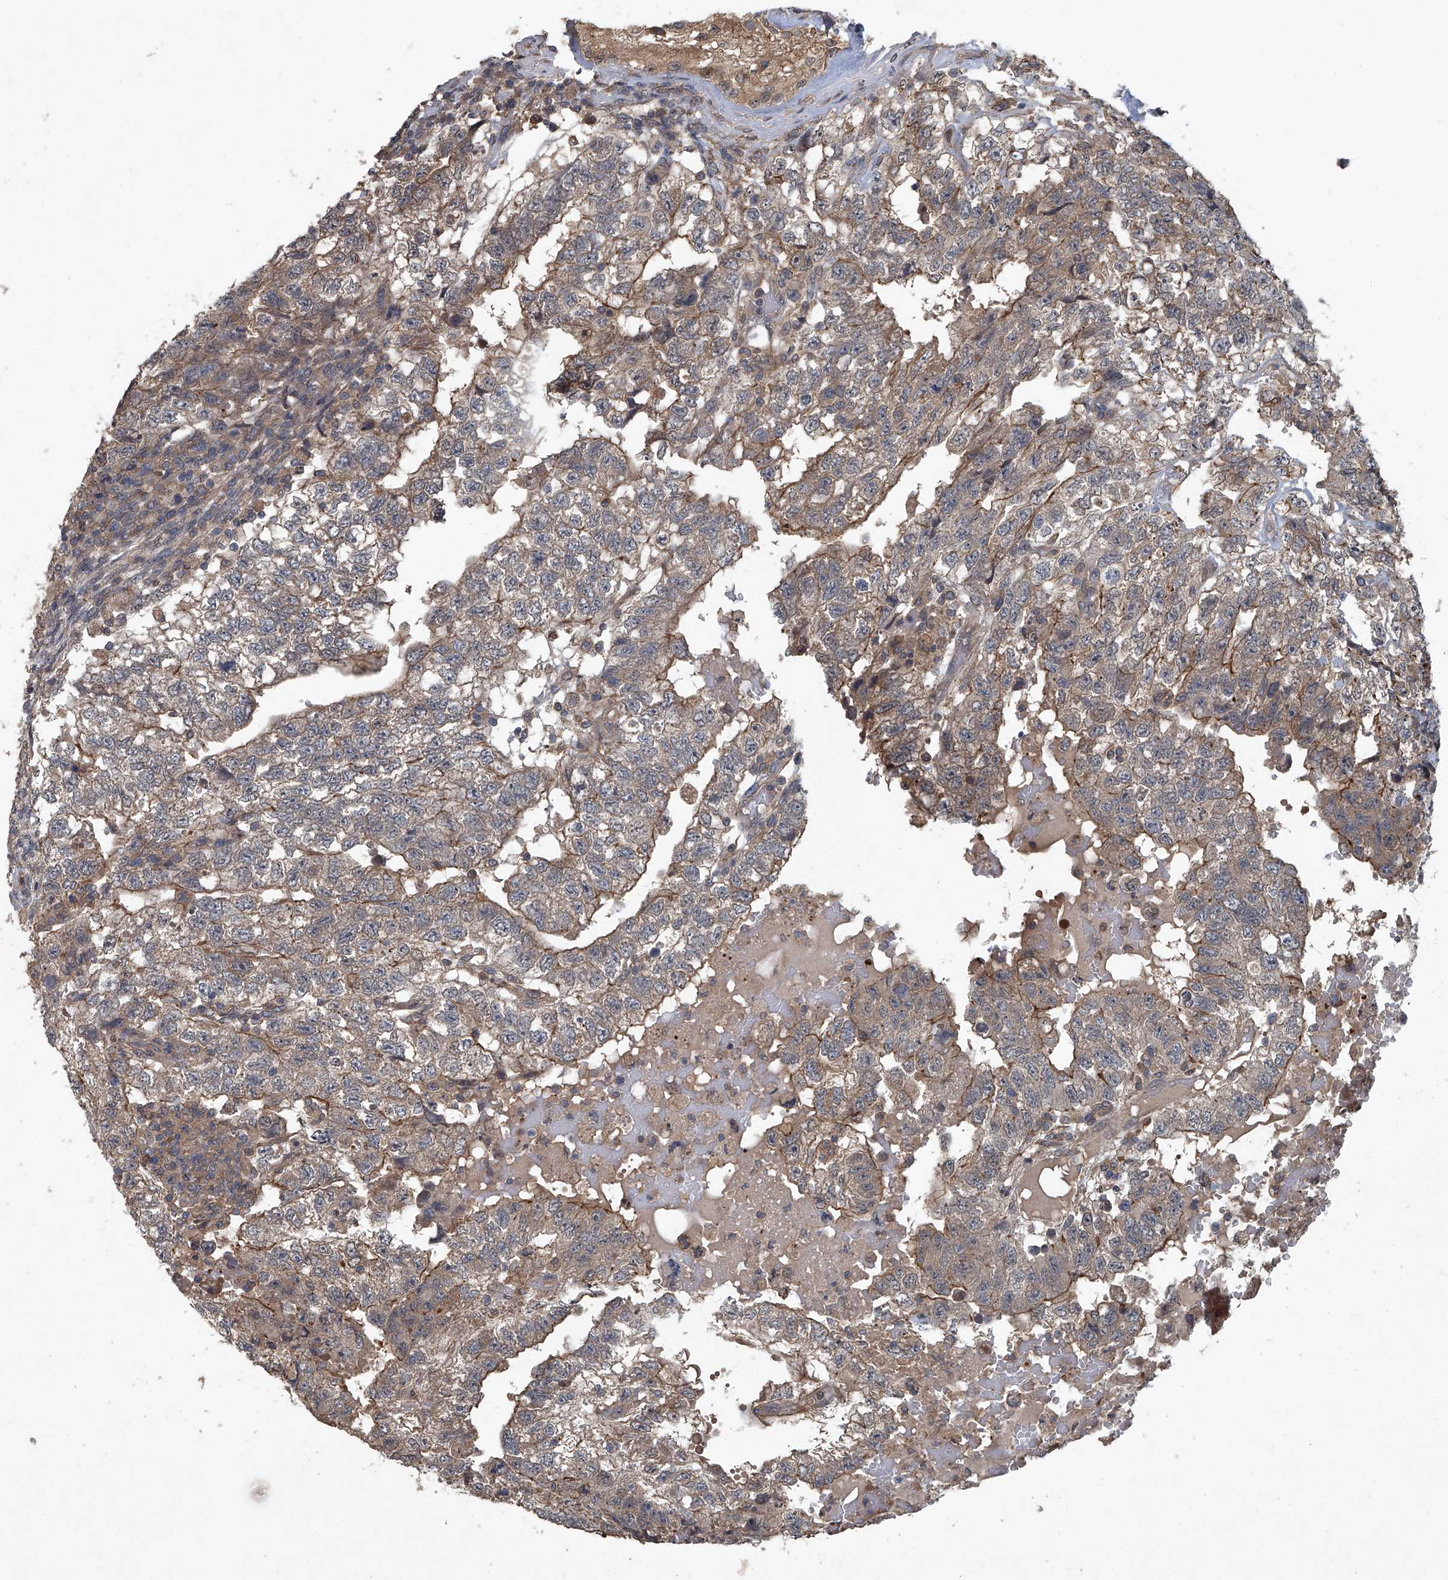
{"staining": {"intensity": "moderate", "quantity": "25%-75%", "location": "cytoplasmic/membranous"}, "tissue": "testis cancer", "cell_type": "Tumor cells", "image_type": "cancer", "snomed": [{"axis": "morphology", "description": "Carcinoma, Embryonal, NOS"}, {"axis": "topography", "description": "Testis"}], "caption": "Protein expression analysis of human testis embryonal carcinoma reveals moderate cytoplasmic/membranous positivity in about 25%-75% of tumor cells.", "gene": "ANKRD34A", "patient": {"sex": "male", "age": 36}}